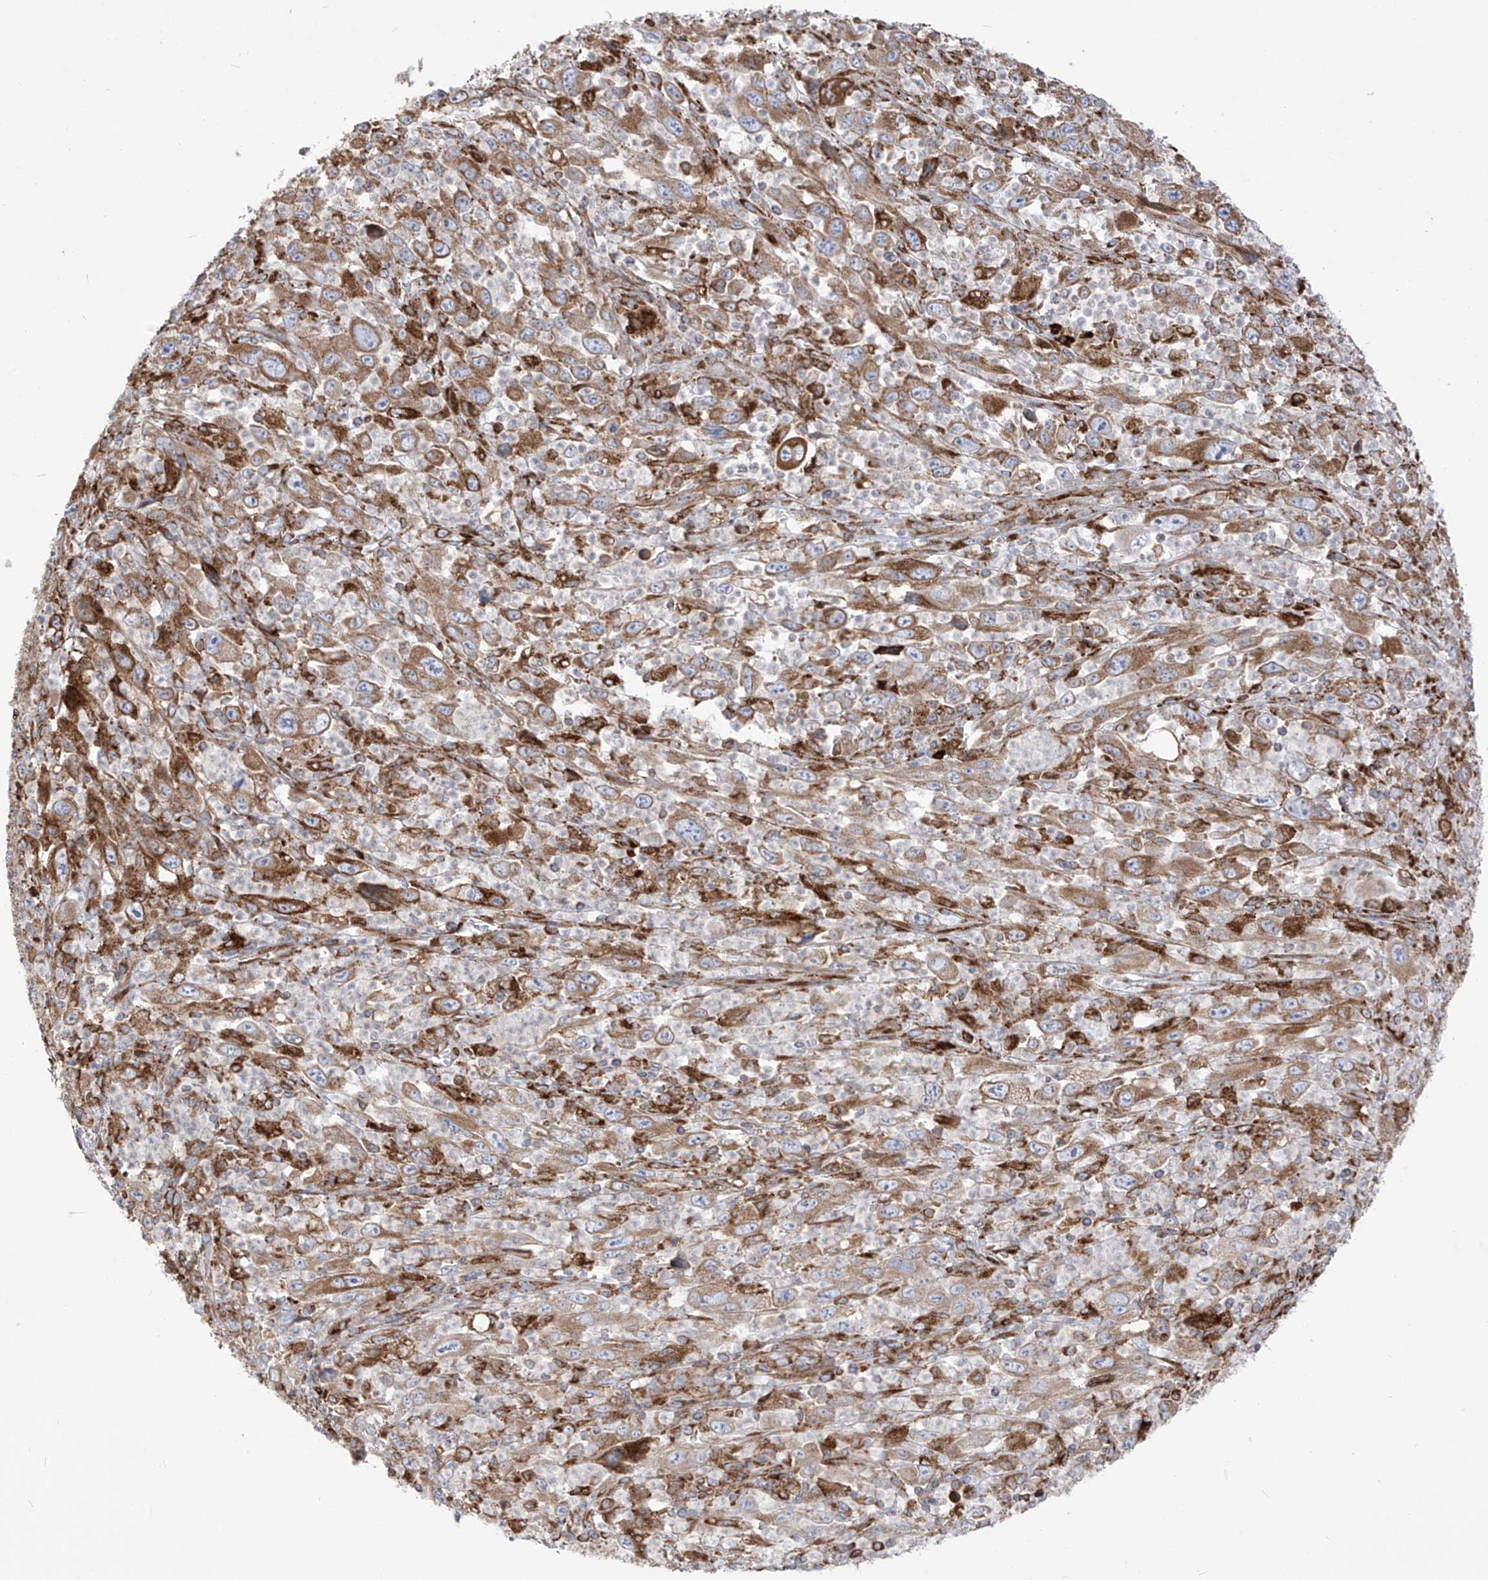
{"staining": {"intensity": "moderate", "quantity": ">75%", "location": "cytoplasmic/membranous"}, "tissue": "melanoma", "cell_type": "Tumor cells", "image_type": "cancer", "snomed": [{"axis": "morphology", "description": "Malignant melanoma, Metastatic site"}, {"axis": "topography", "description": "Skin"}], "caption": "Melanoma stained with a brown dye demonstrates moderate cytoplasmic/membranous positive staining in approximately >75% of tumor cells.", "gene": "PDIA6", "patient": {"sex": "female", "age": 56}}